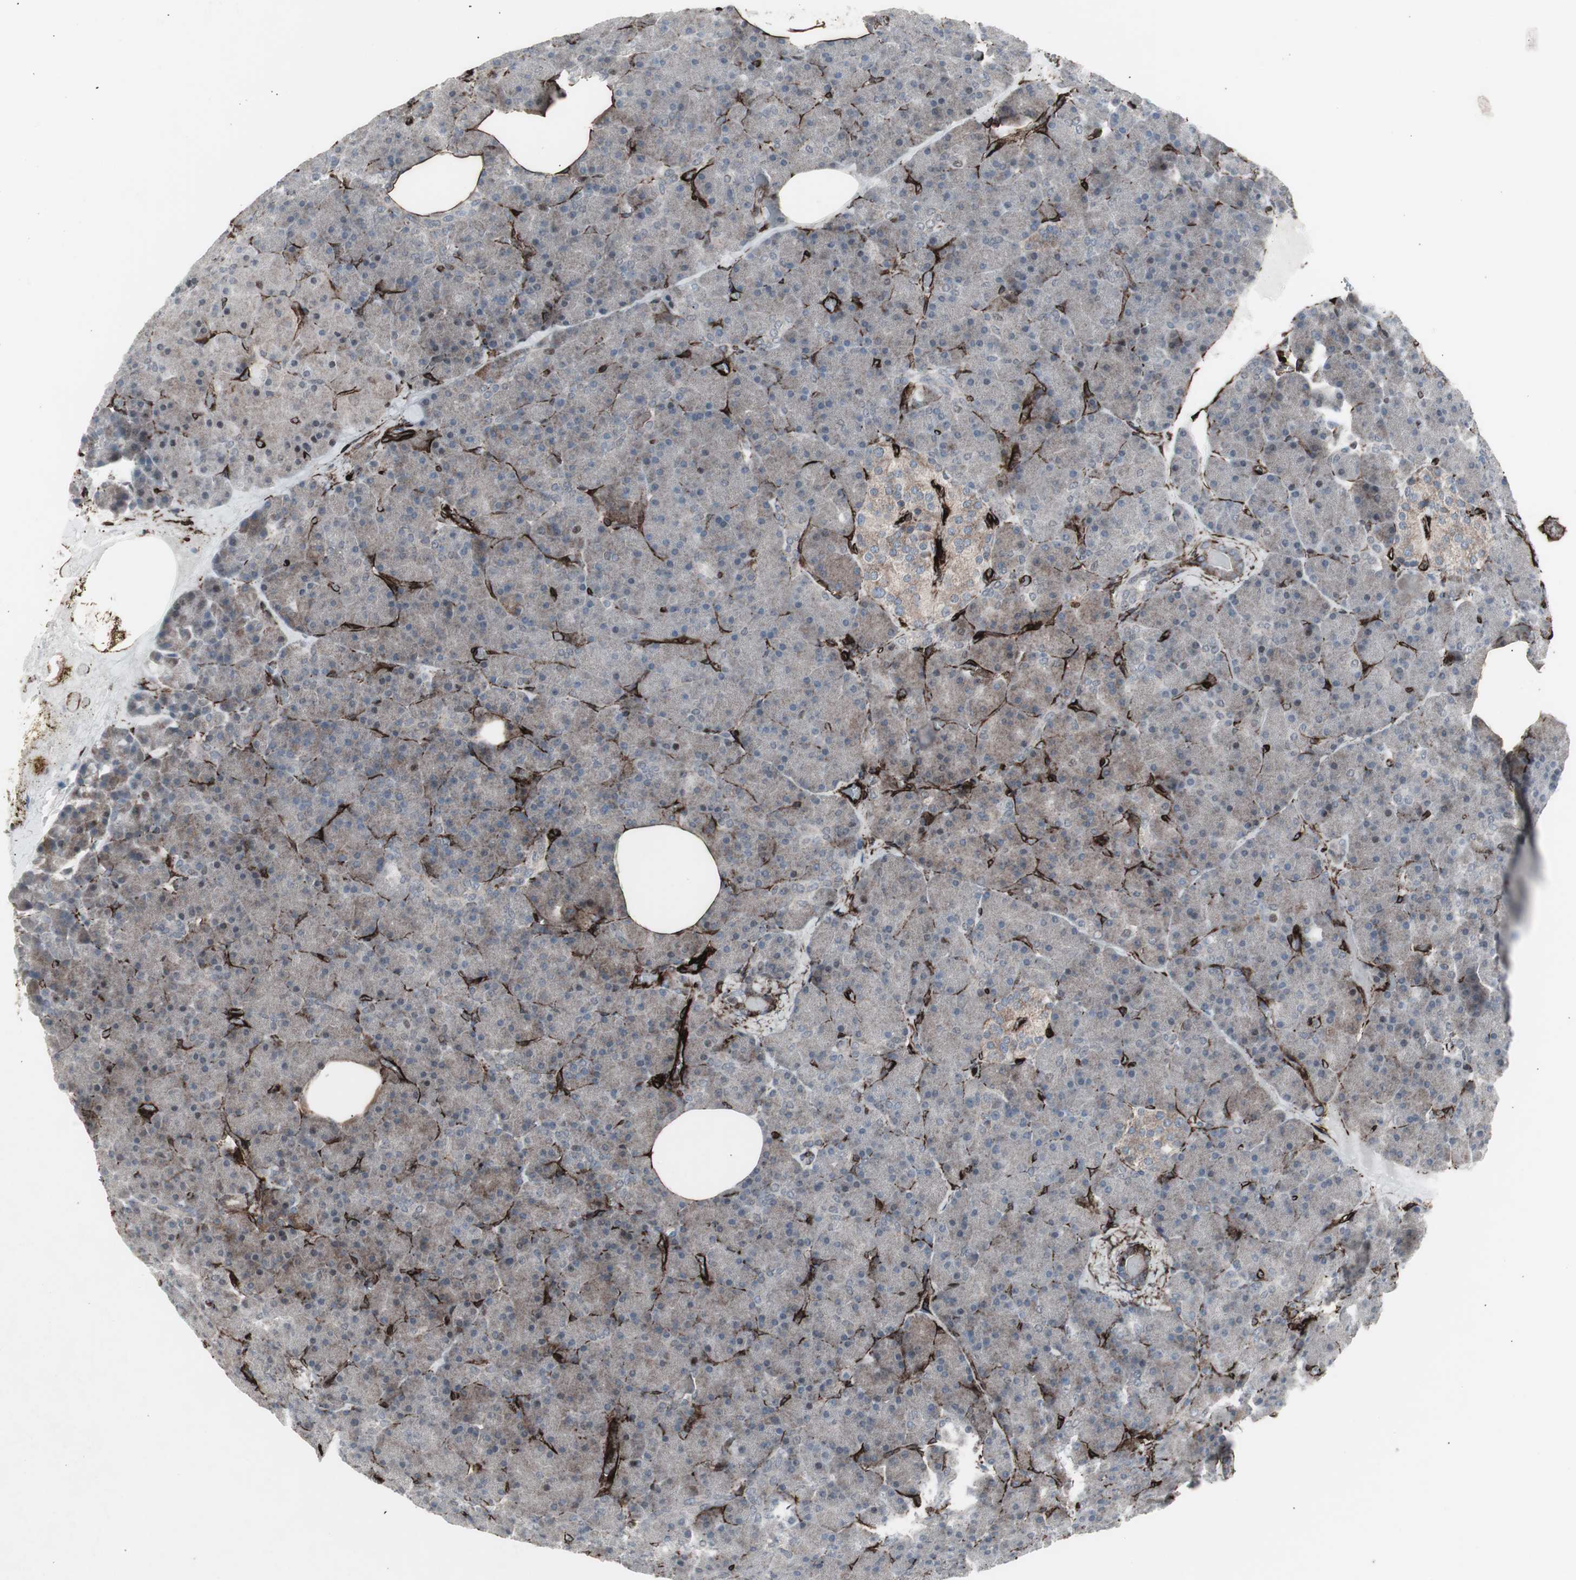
{"staining": {"intensity": "weak", "quantity": "25%-75%", "location": "cytoplasmic/membranous"}, "tissue": "pancreas", "cell_type": "Exocrine glandular cells", "image_type": "normal", "snomed": [{"axis": "morphology", "description": "Normal tissue, NOS"}, {"axis": "topography", "description": "Pancreas"}], "caption": "High-power microscopy captured an immunohistochemistry (IHC) micrograph of unremarkable pancreas, revealing weak cytoplasmic/membranous staining in about 25%-75% of exocrine glandular cells. The staining was performed using DAB to visualize the protein expression in brown, while the nuclei were stained in blue with hematoxylin (Magnification: 20x).", "gene": "PDGFA", "patient": {"sex": "female", "age": 35}}